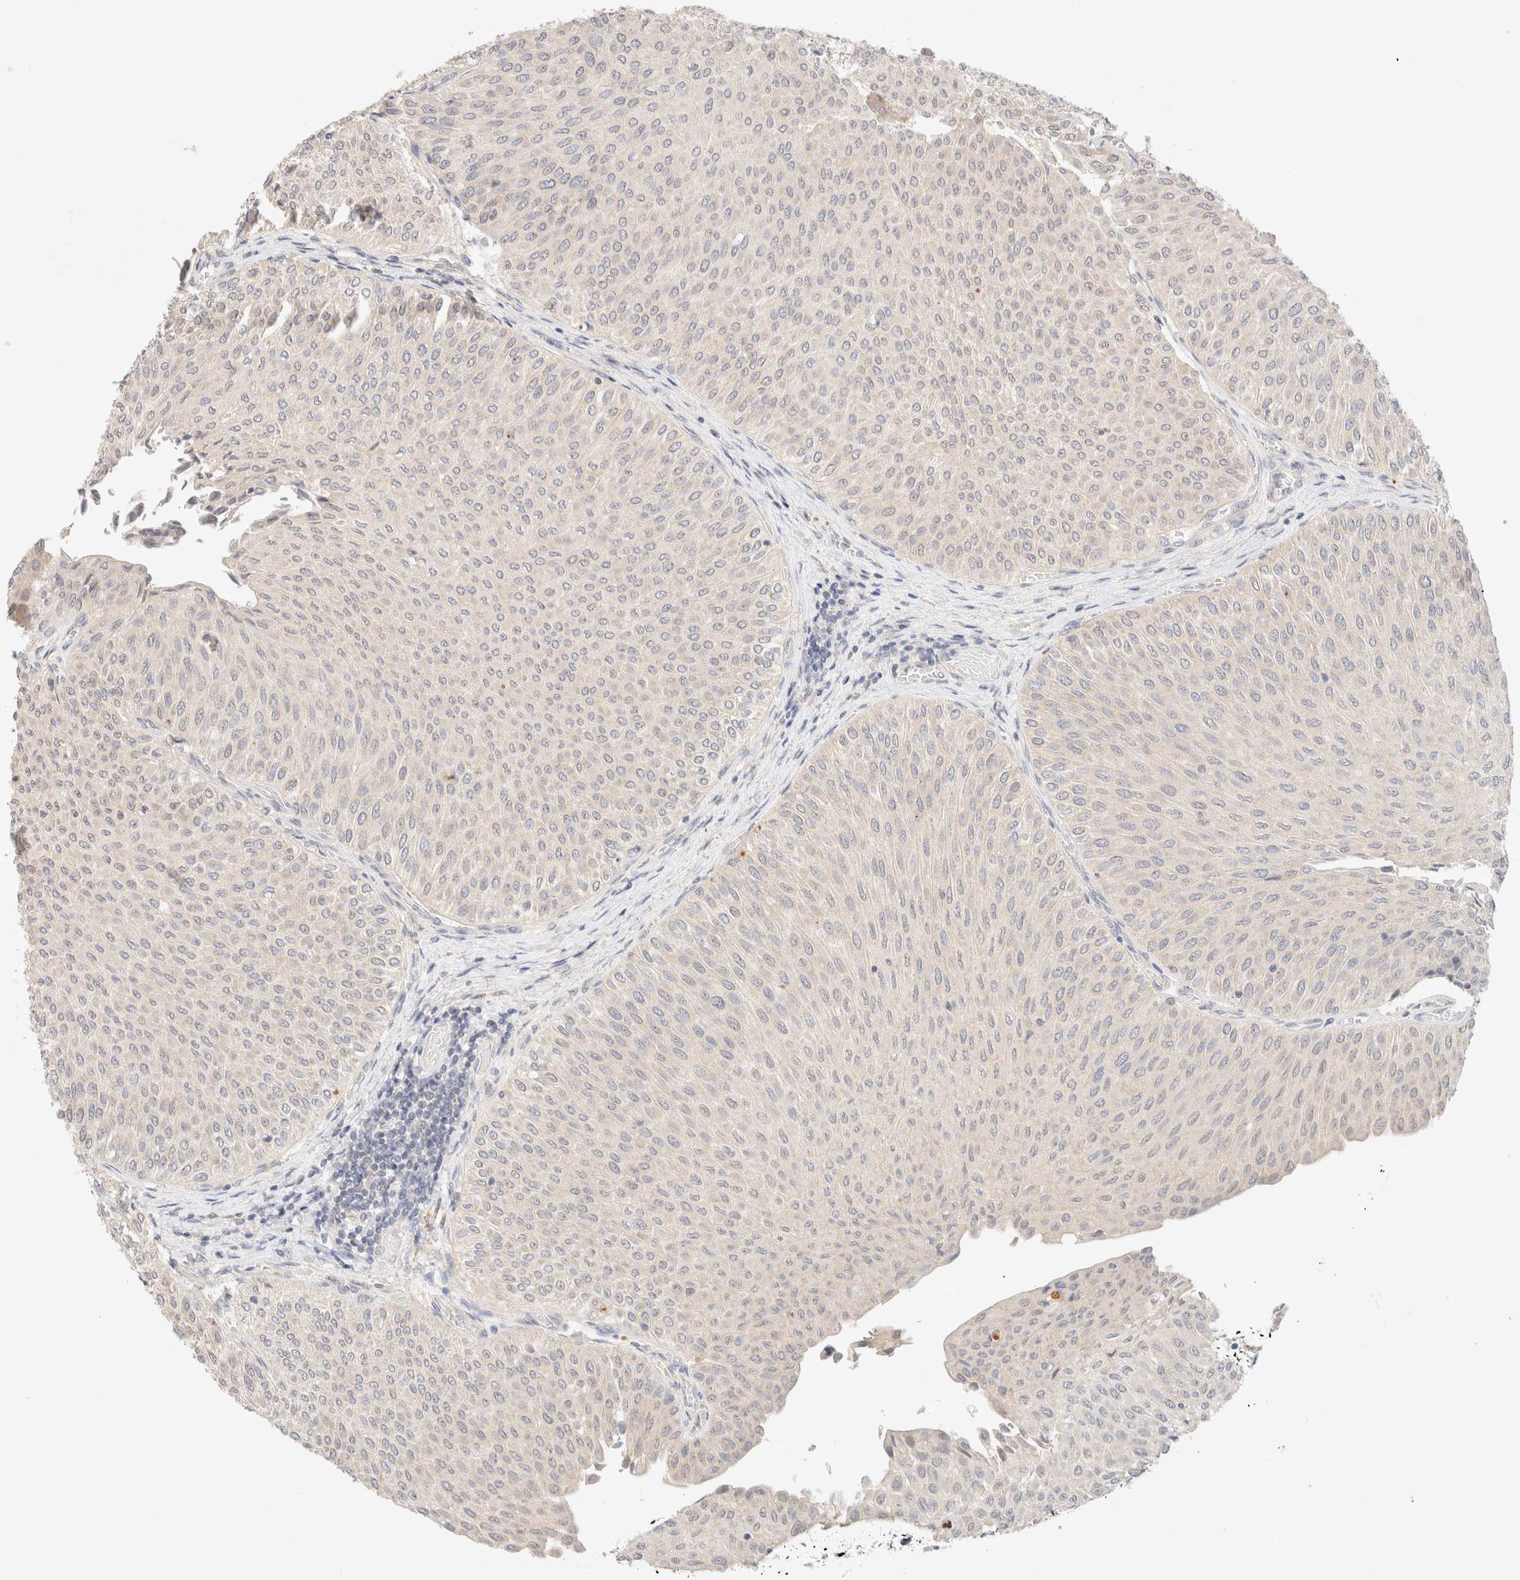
{"staining": {"intensity": "negative", "quantity": "none", "location": "none"}, "tissue": "urothelial cancer", "cell_type": "Tumor cells", "image_type": "cancer", "snomed": [{"axis": "morphology", "description": "Urothelial carcinoma, Low grade"}, {"axis": "topography", "description": "Urinary bladder"}], "caption": "A micrograph of human urothelial carcinoma (low-grade) is negative for staining in tumor cells.", "gene": "SARM1", "patient": {"sex": "male", "age": 78}}